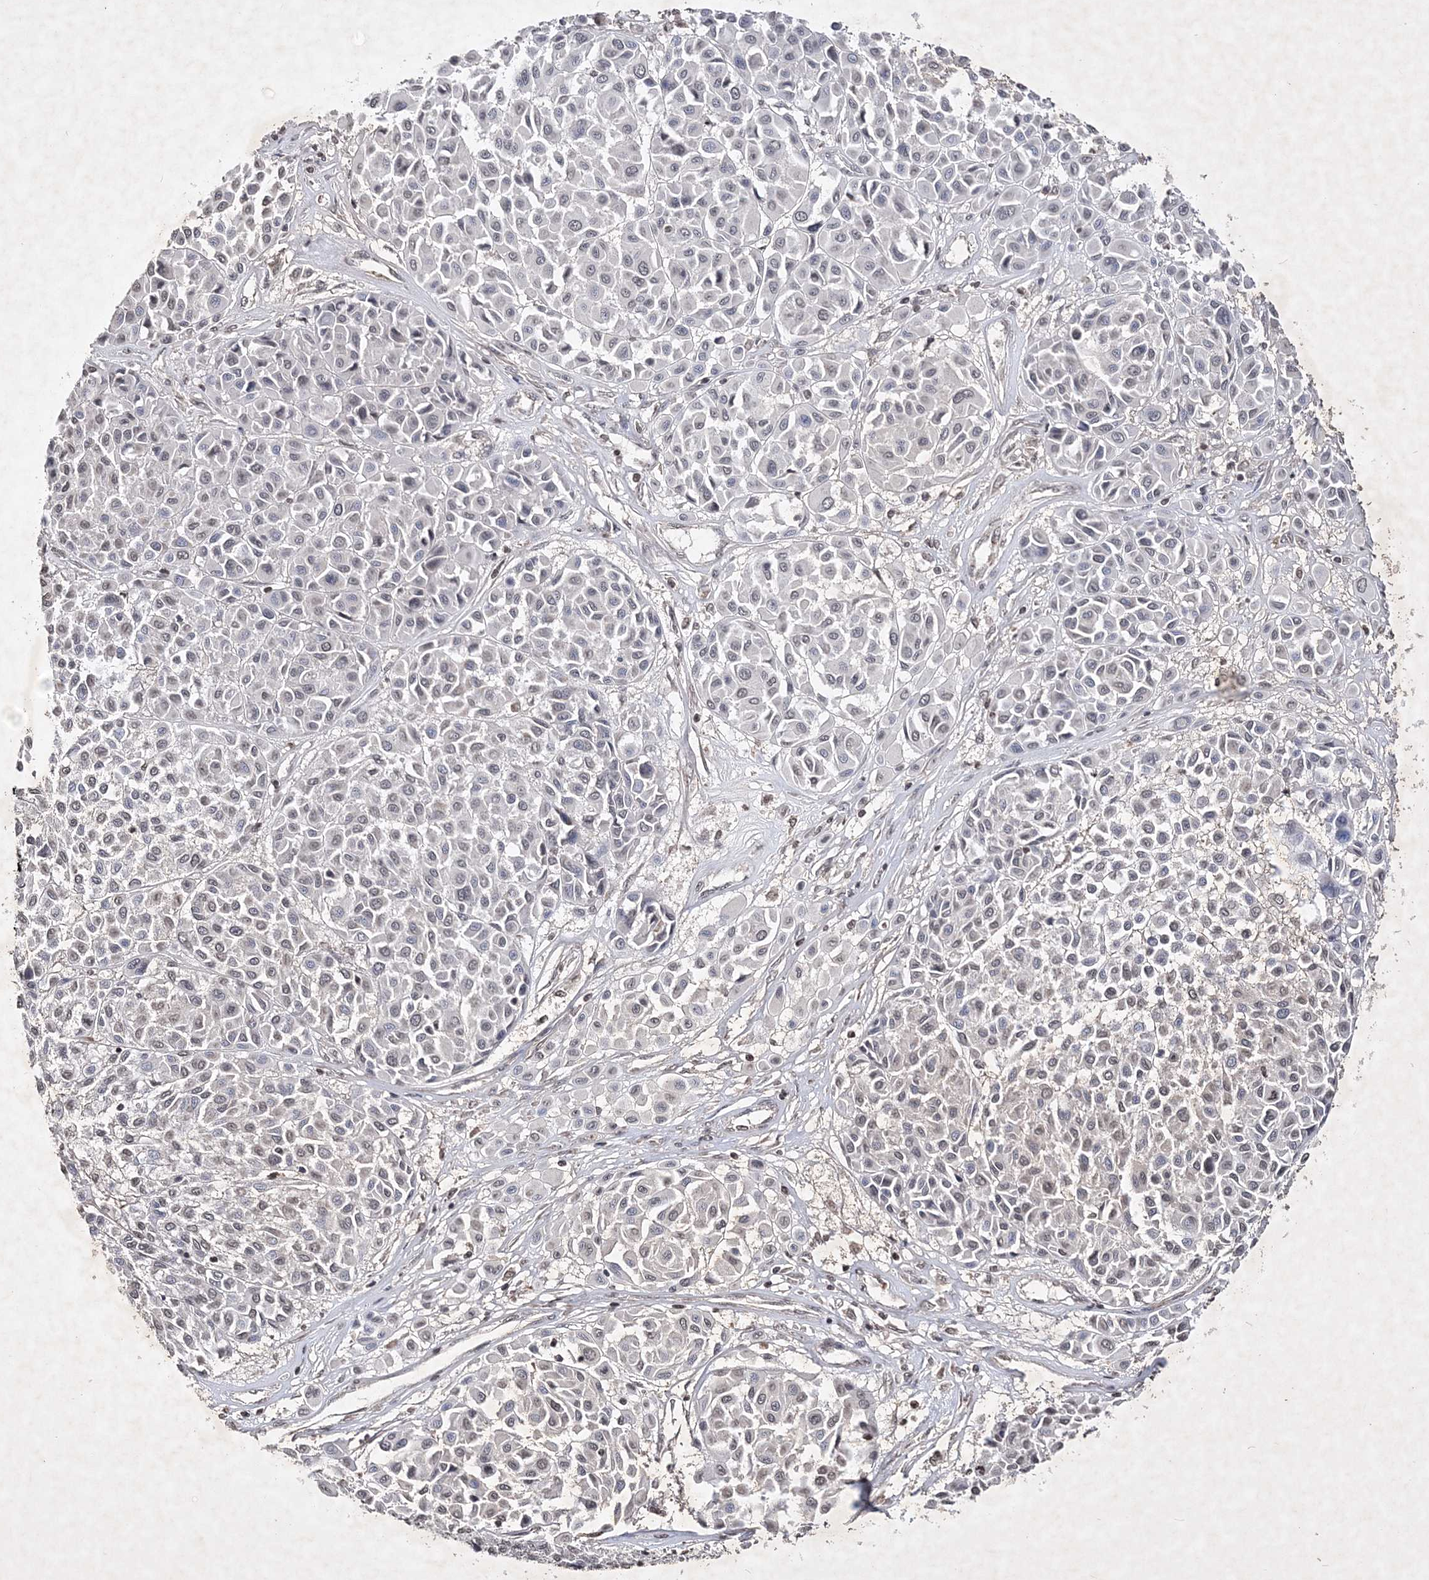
{"staining": {"intensity": "weak", "quantity": "<25%", "location": "nuclear"}, "tissue": "melanoma", "cell_type": "Tumor cells", "image_type": "cancer", "snomed": [{"axis": "morphology", "description": "Malignant melanoma, Metastatic site"}, {"axis": "topography", "description": "Soft tissue"}], "caption": "Malignant melanoma (metastatic site) was stained to show a protein in brown. There is no significant staining in tumor cells.", "gene": "SOWAHB", "patient": {"sex": "male", "age": 41}}